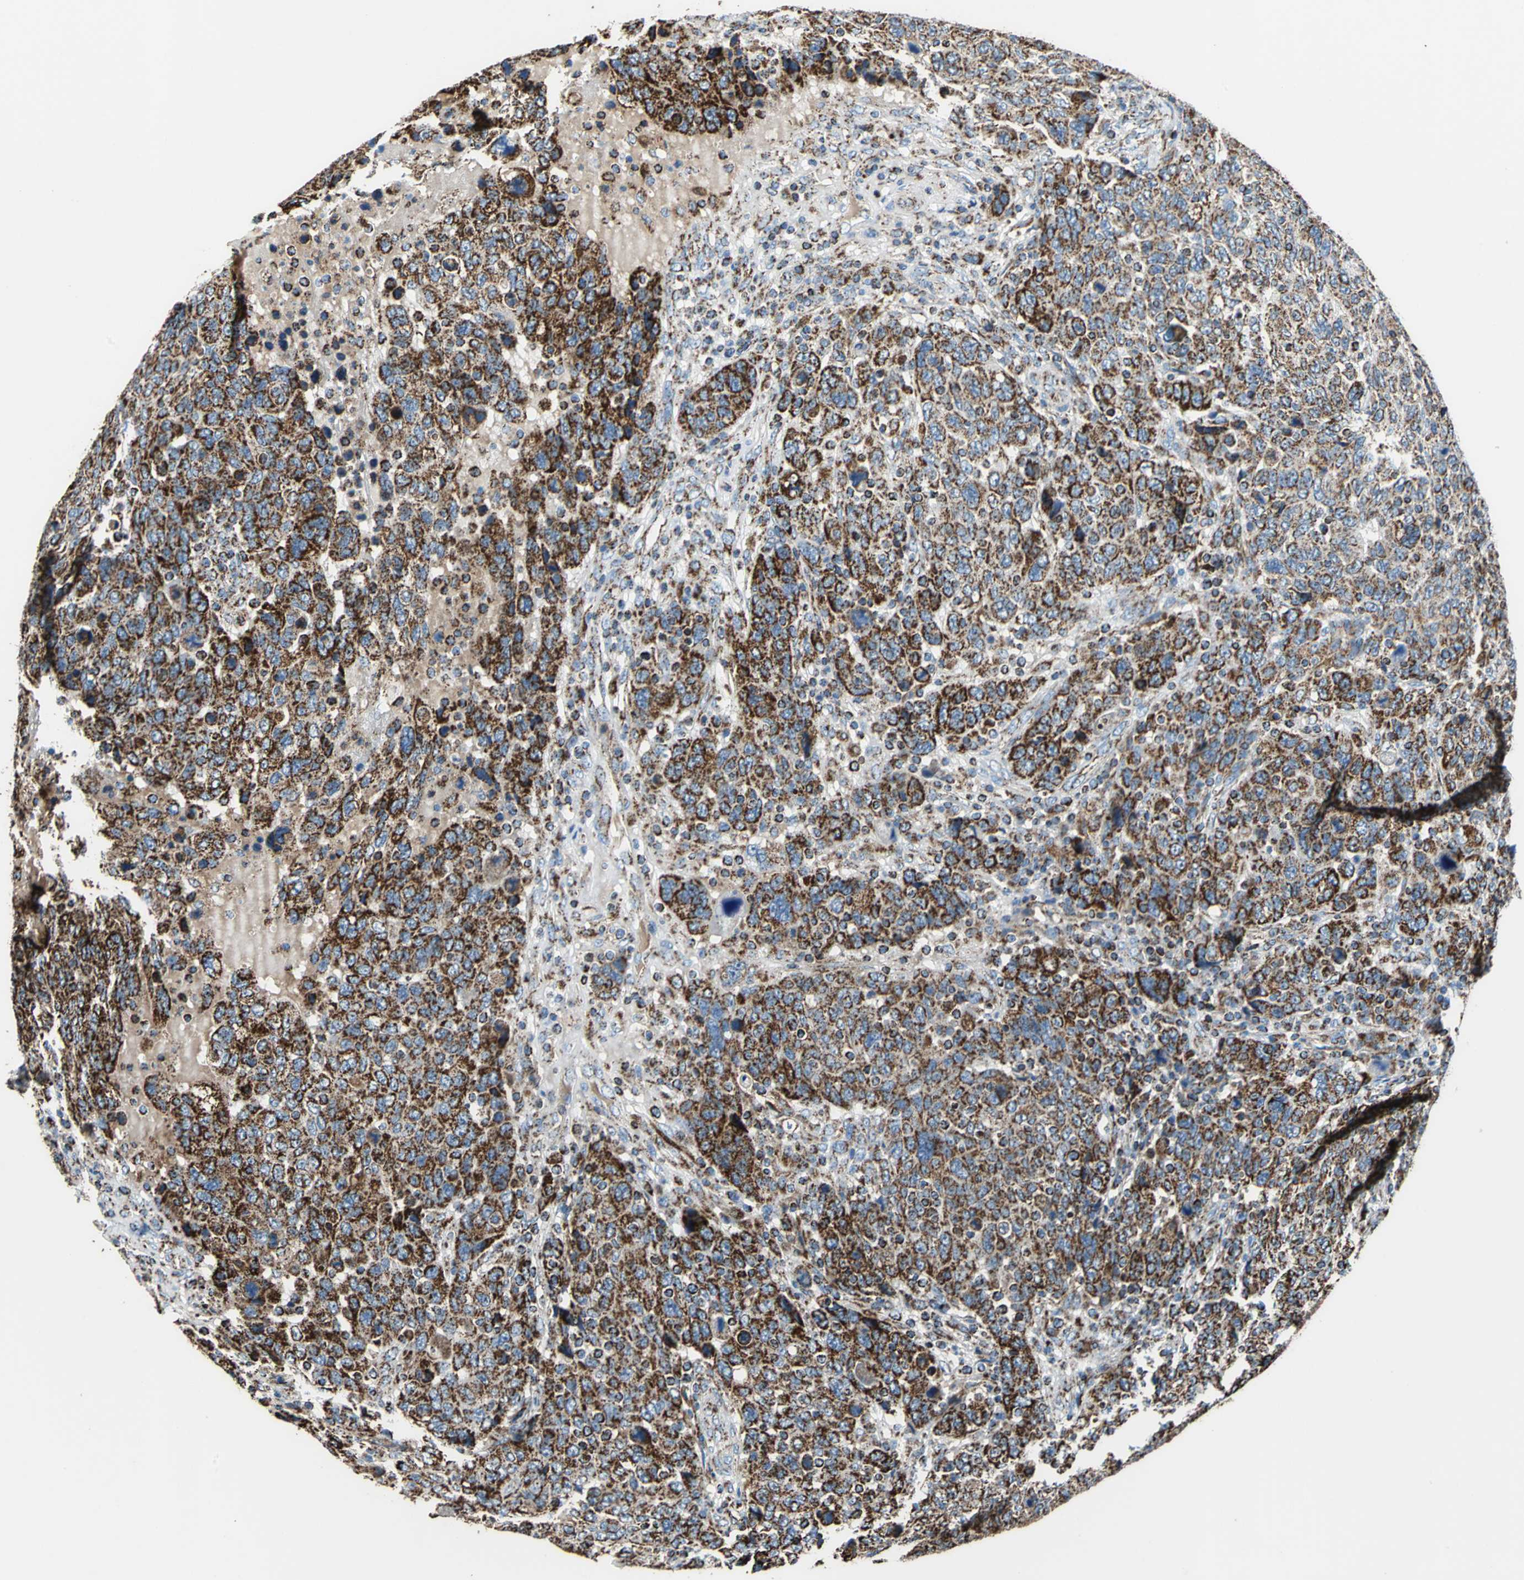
{"staining": {"intensity": "strong", "quantity": ">75%", "location": "cytoplasmic/membranous"}, "tissue": "breast cancer", "cell_type": "Tumor cells", "image_type": "cancer", "snomed": [{"axis": "morphology", "description": "Duct carcinoma"}, {"axis": "topography", "description": "Breast"}], "caption": "This histopathology image exhibits IHC staining of breast cancer (invasive ductal carcinoma), with high strong cytoplasmic/membranous positivity in approximately >75% of tumor cells.", "gene": "ECH1", "patient": {"sex": "female", "age": 37}}